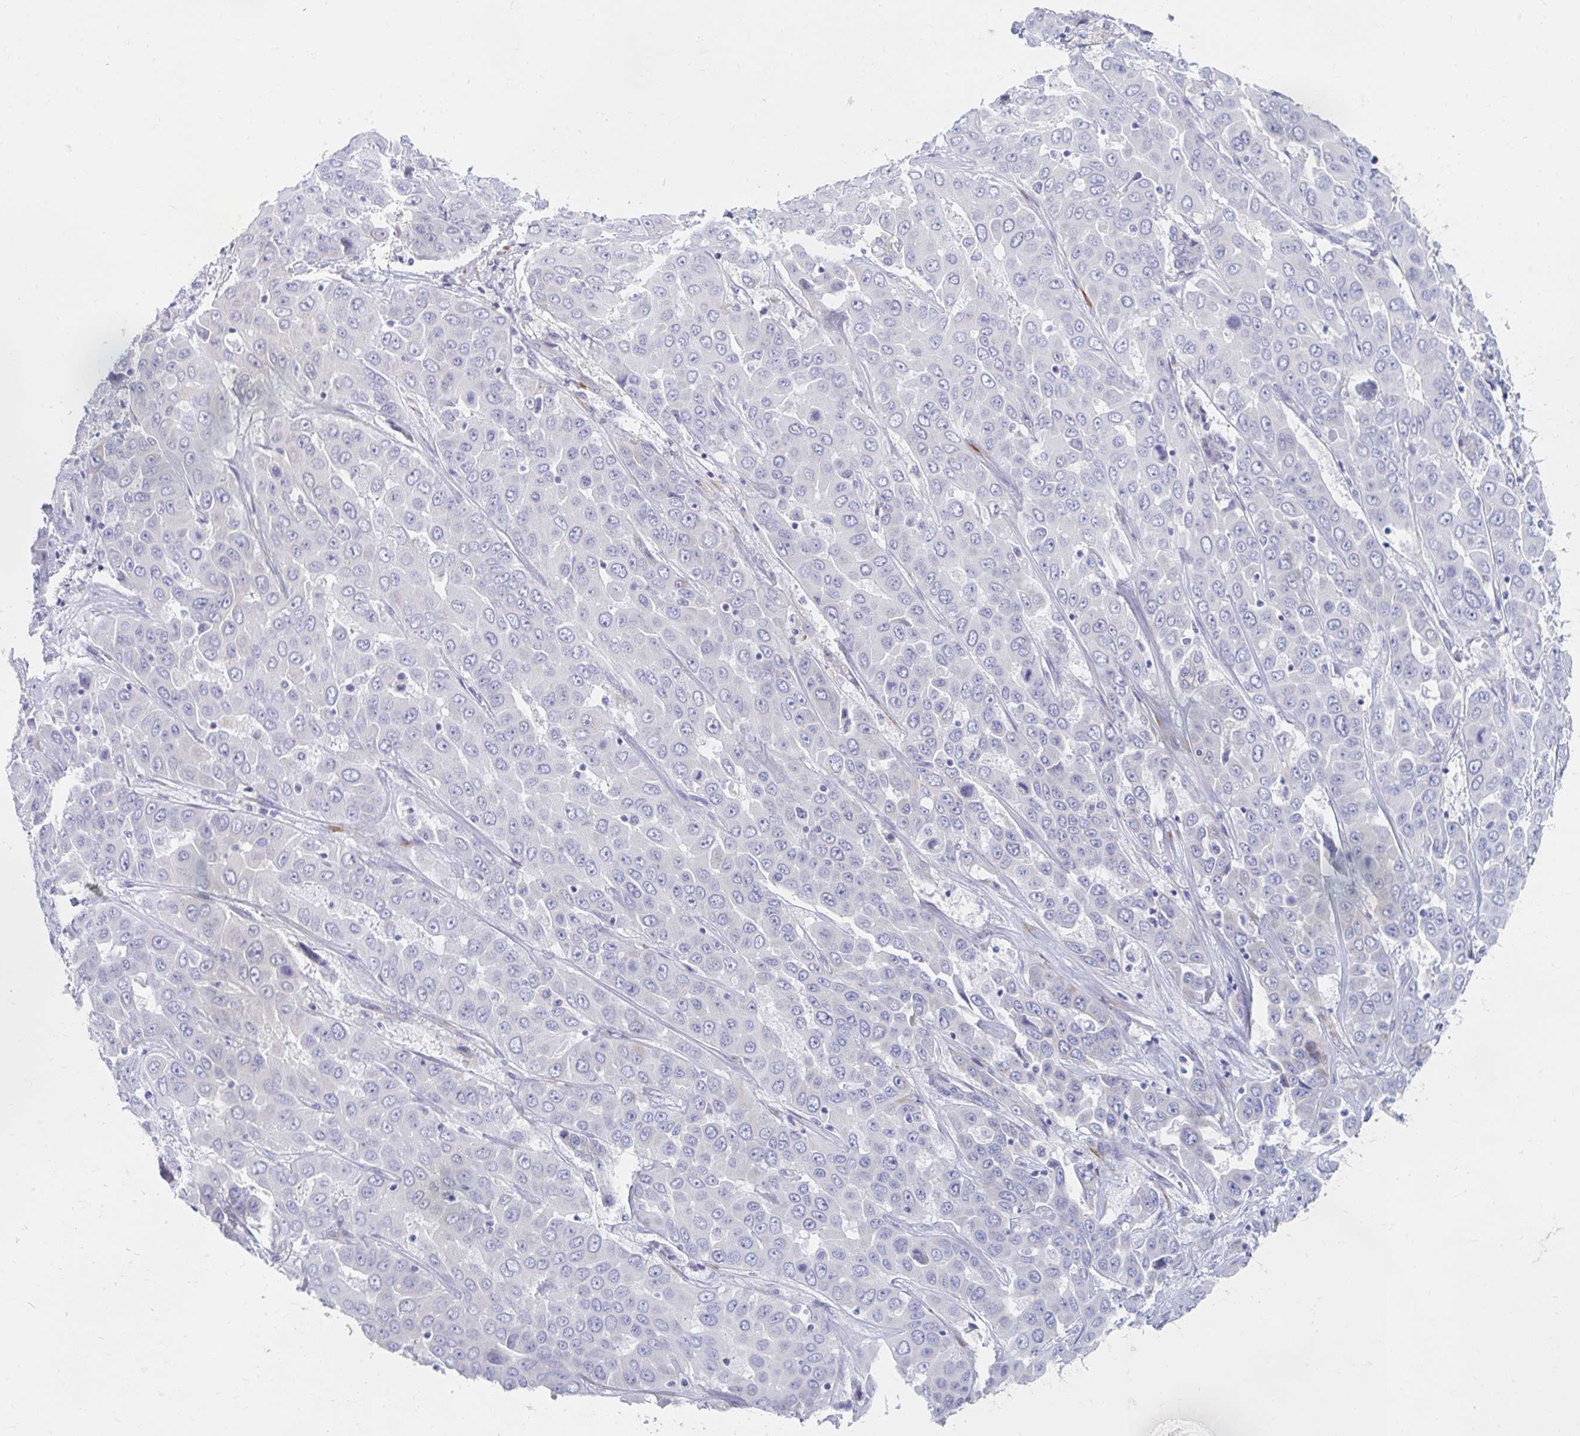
{"staining": {"intensity": "negative", "quantity": "none", "location": "none"}, "tissue": "liver cancer", "cell_type": "Tumor cells", "image_type": "cancer", "snomed": [{"axis": "morphology", "description": "Cholangiocarcinoma"}, {"axis": "topography", "description": "Liver"}], "caption": "Human liver cancer stained for a protein using immunohistochemistry displays no positivity in tumor cells.", "gene": "MYLK2", "patient": {"sex": "female", "age": 52}}